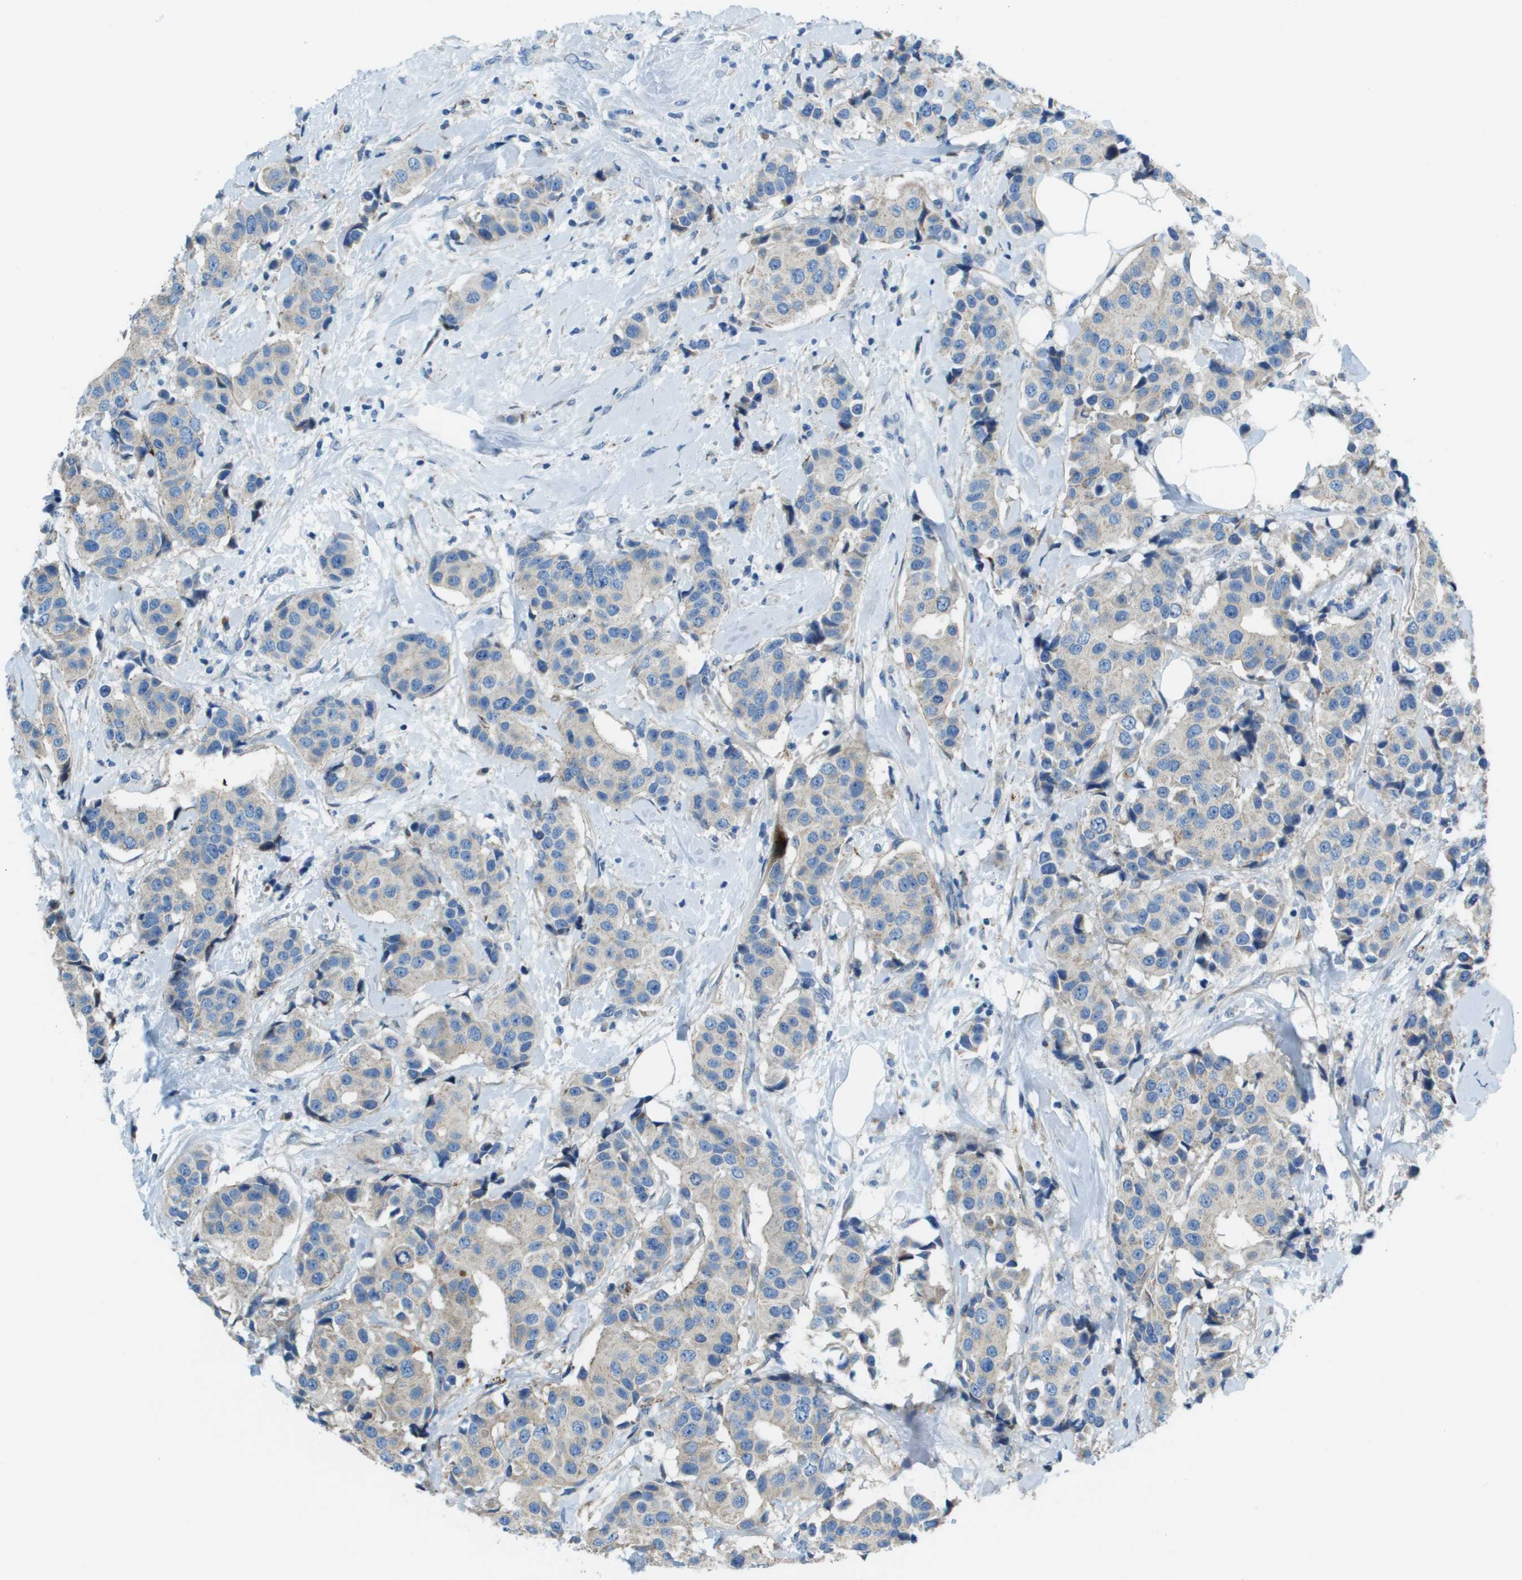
{"staining": {"intensity": "weak", "quantity": "<25%", "location": "cytoplasmic/membranous"}, "tissue": "breast cancer", "cell_type": "Tumor cells", "image_type": "cancer", "snomed": [{"axis": "morphology", "description": "Normal tissue, NOS"}, {"axis": "morphology", "description": "Duct carcinoma"}, {"axis": "topography", "description": "Breast"}], "caption": "A histopathology image of human breast cancer is negative for staining in tumor cells.", "gene": "SDC1", "patient": {"sex": "female", "age": 39}}